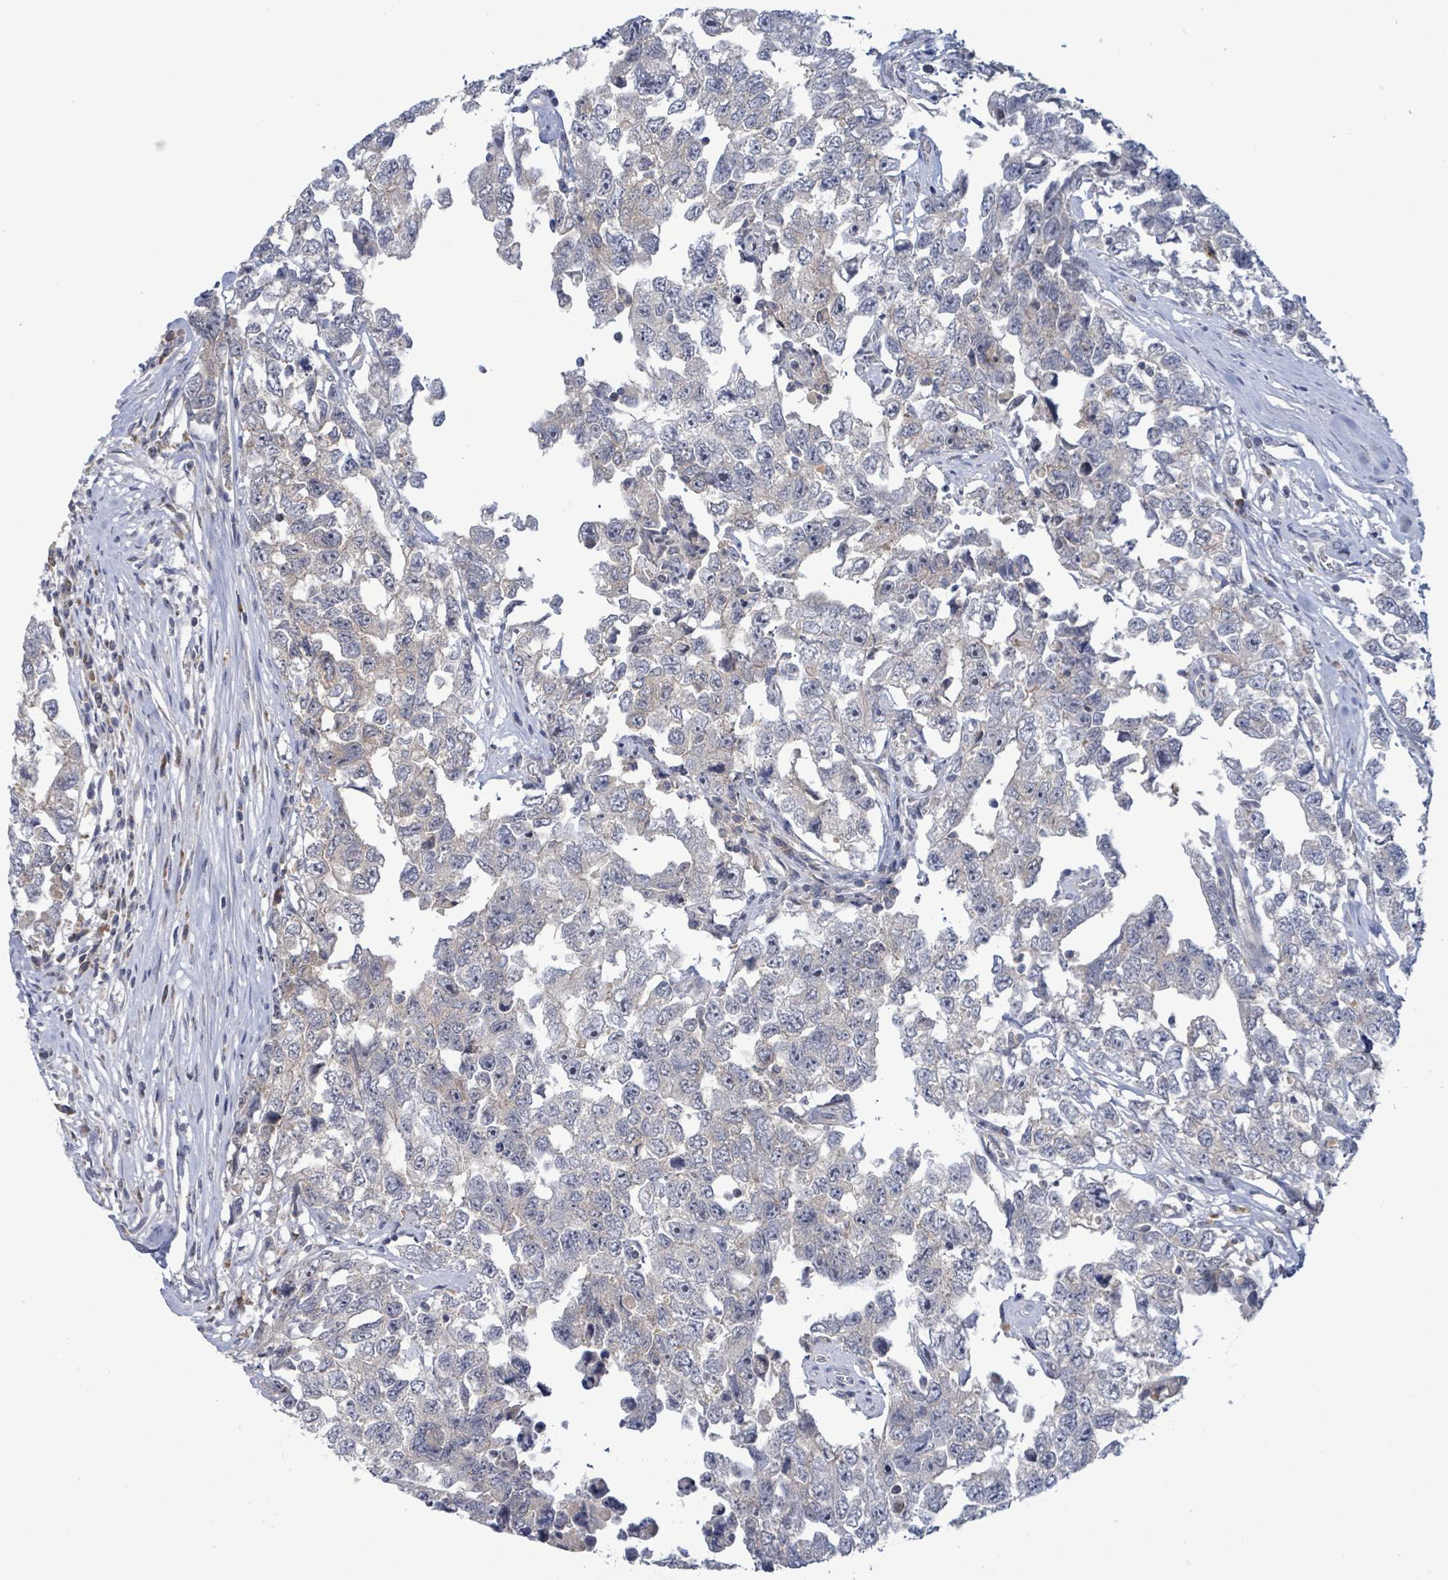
{"staining": {"intensity": "negative", "quantity": "none", "location": "none"}, "tissue": "testis cancer", "cell_type": "Tumor cells", "image_type": "cancer", "snomed": [{"axis": "morphology", "description": "Carcinoma, Embryonal, NOS"}, {"axis": "topography", "description": "Testis"}], "caption": "IHC histopathology image of neoplastic tissue: human testis cancer (embryonal carcinoma) stained with DAB shows no significant protein expression in tumor cells. The staining is performed using DAB (3,3'-diaminobenzidine) brown chromogen with nuclei counter-stained in using hematoxylin.", "gene": "SERPINE3", "patient": {"sex": "male", "age": 22}}